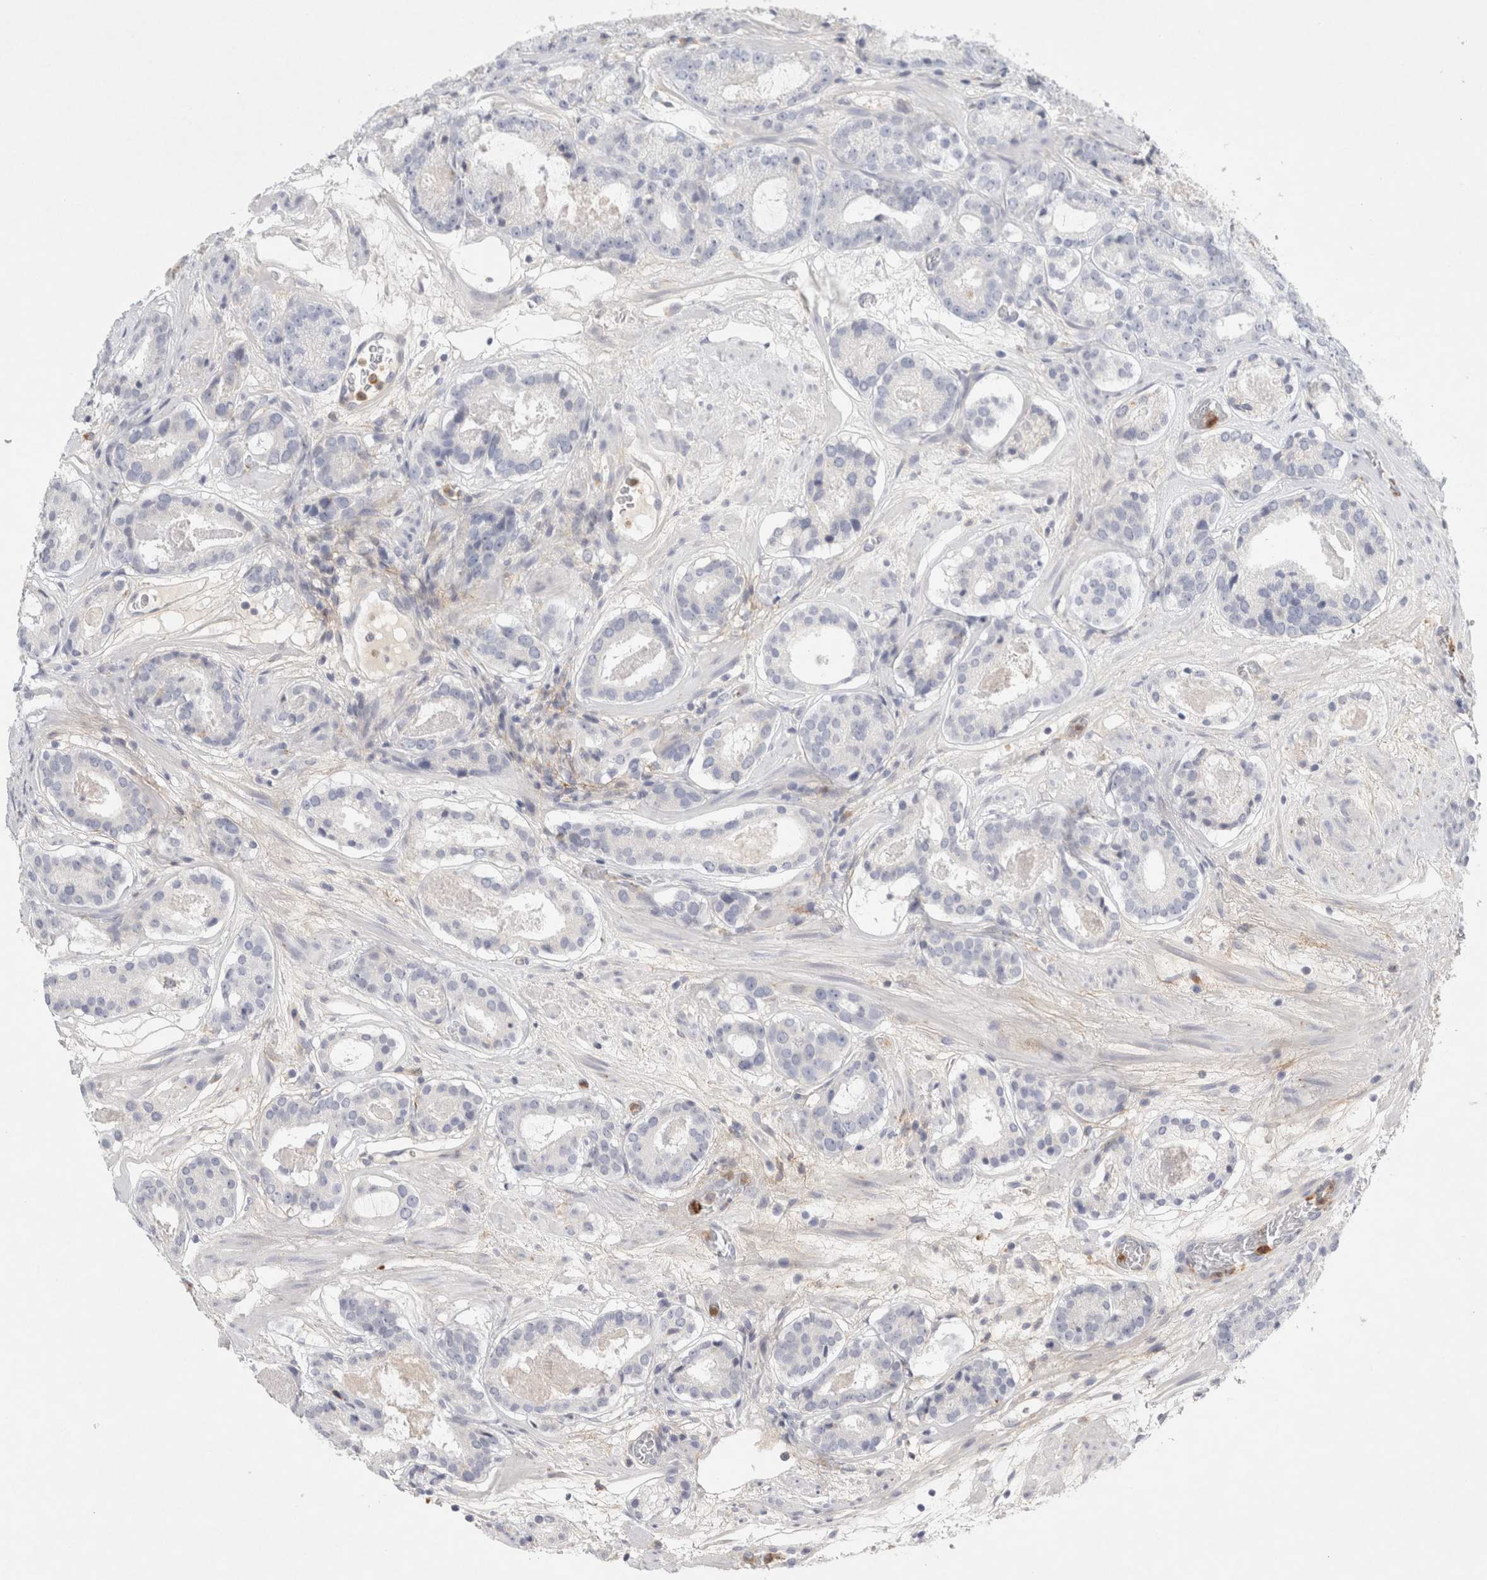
{"staining": {"intensity": "negative", "quantity": "none", "location": "none"}, "tissue": "prostate cancer", "cell_type": "Tumor cells", "image_type": "cancer", "snomed": [{"axis": "morphology", "description": "Adenocarcinoma, Low grade"}, {"axis": "topography", "description": "Prostate"}], "caption": "Prostate cancer was stained to show a protein in brown. There is no significant expression in tumor cells.", "gene": "FGL2", "patient": {"sex": "male", "age": 69}}